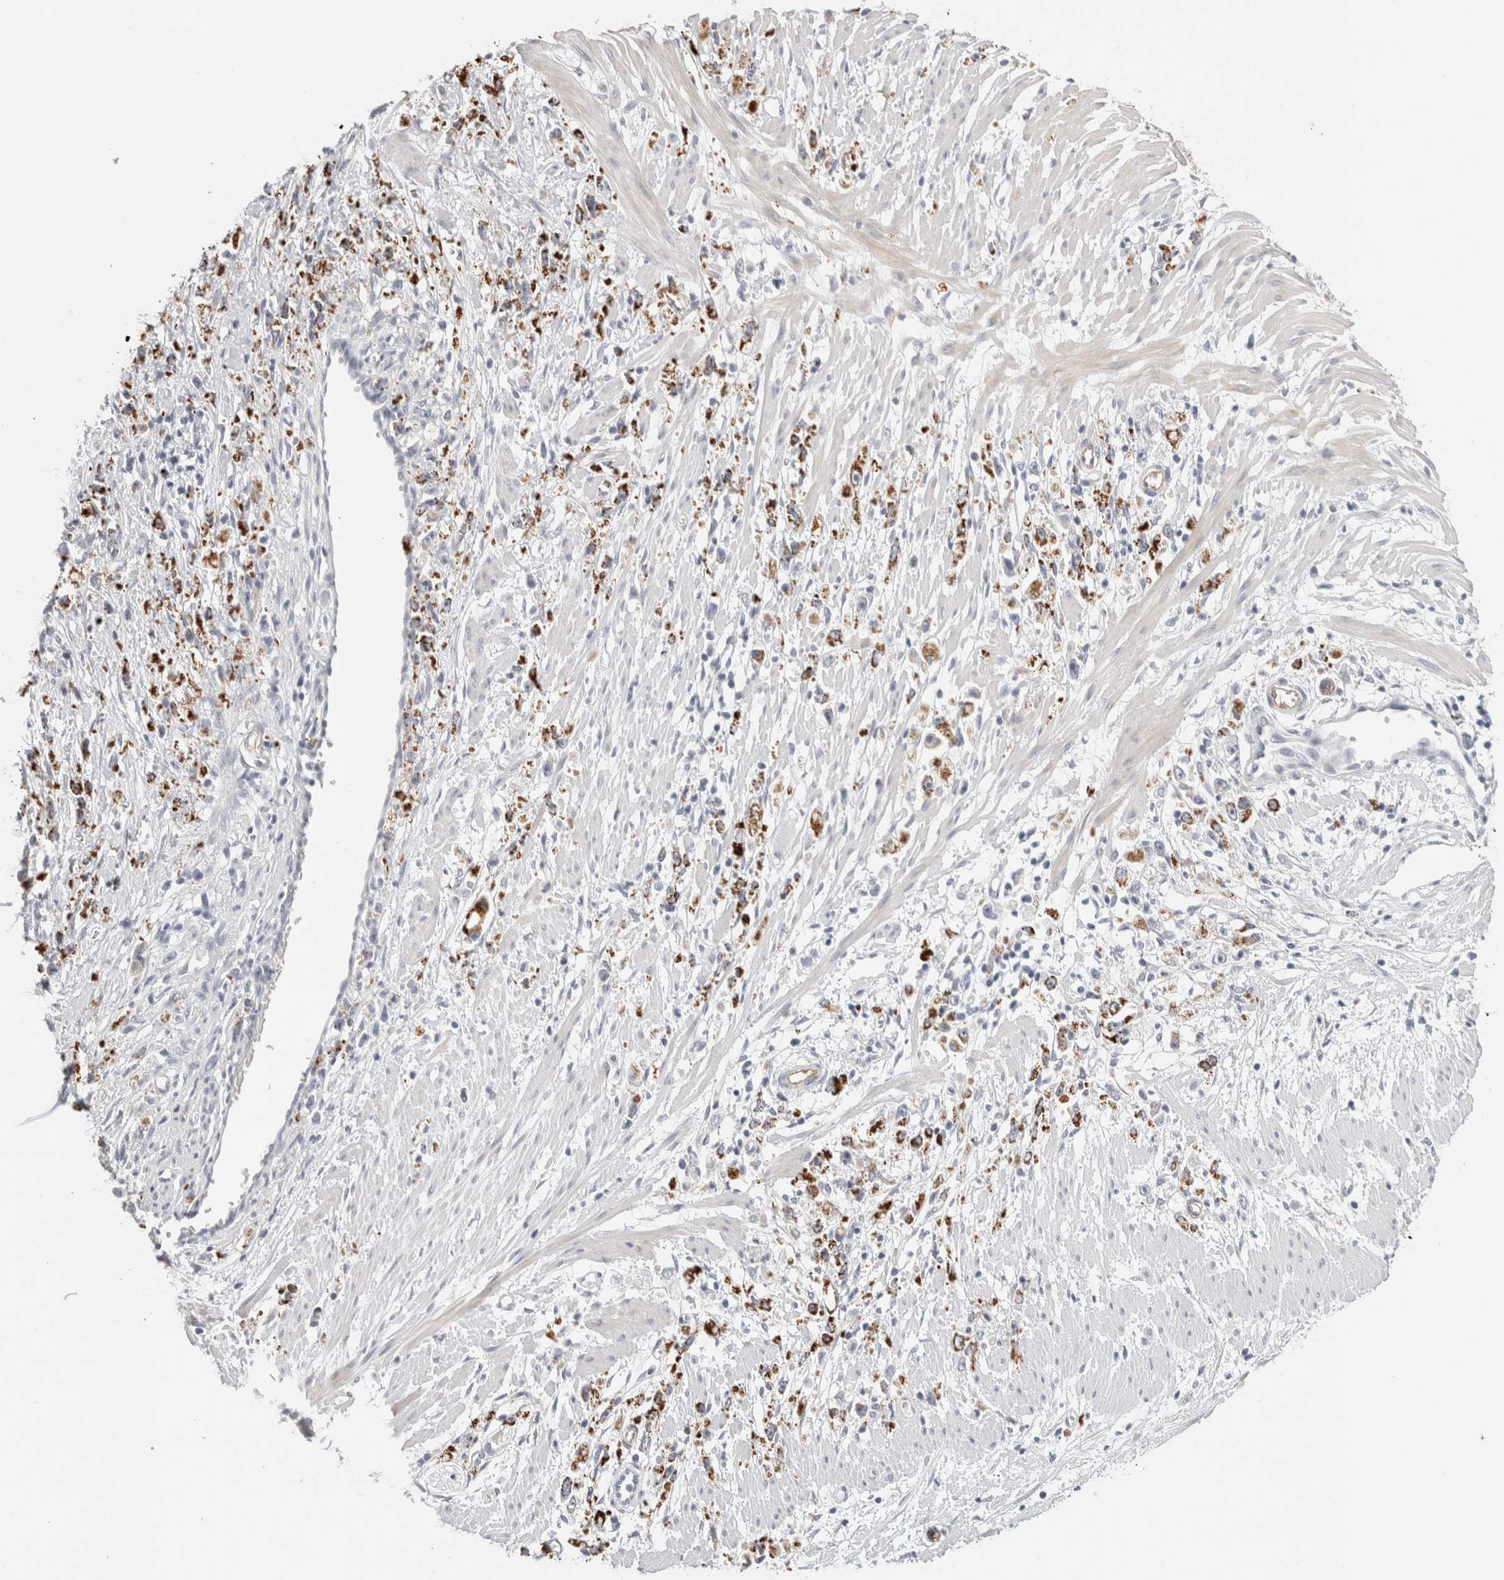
{"staining": {"intensity": "strong", "quantity": ">75%", "location": "cytoplasmic/membranous"}, "tissue": "stomach cancer", "cell_type": "Tumor cells", "image_type": "cancer", "snomed": [{"axis": "morphology", "description": "Adenocarcinoma, NOS"}, {"axis": "topography", "description": "Stomach"}], "caption": "A brown stain labels strong cytoplasmic/membranous positivity of a protein in human adenocarcinoma (stomach) tumor cells. The staining is performed using DAB brown chromogen to label protein expression. The nuclei are counter-stained blue using hematoxylin.", "gene": "FBLIM1", "patient": {"sex": "female", "age": 59}}